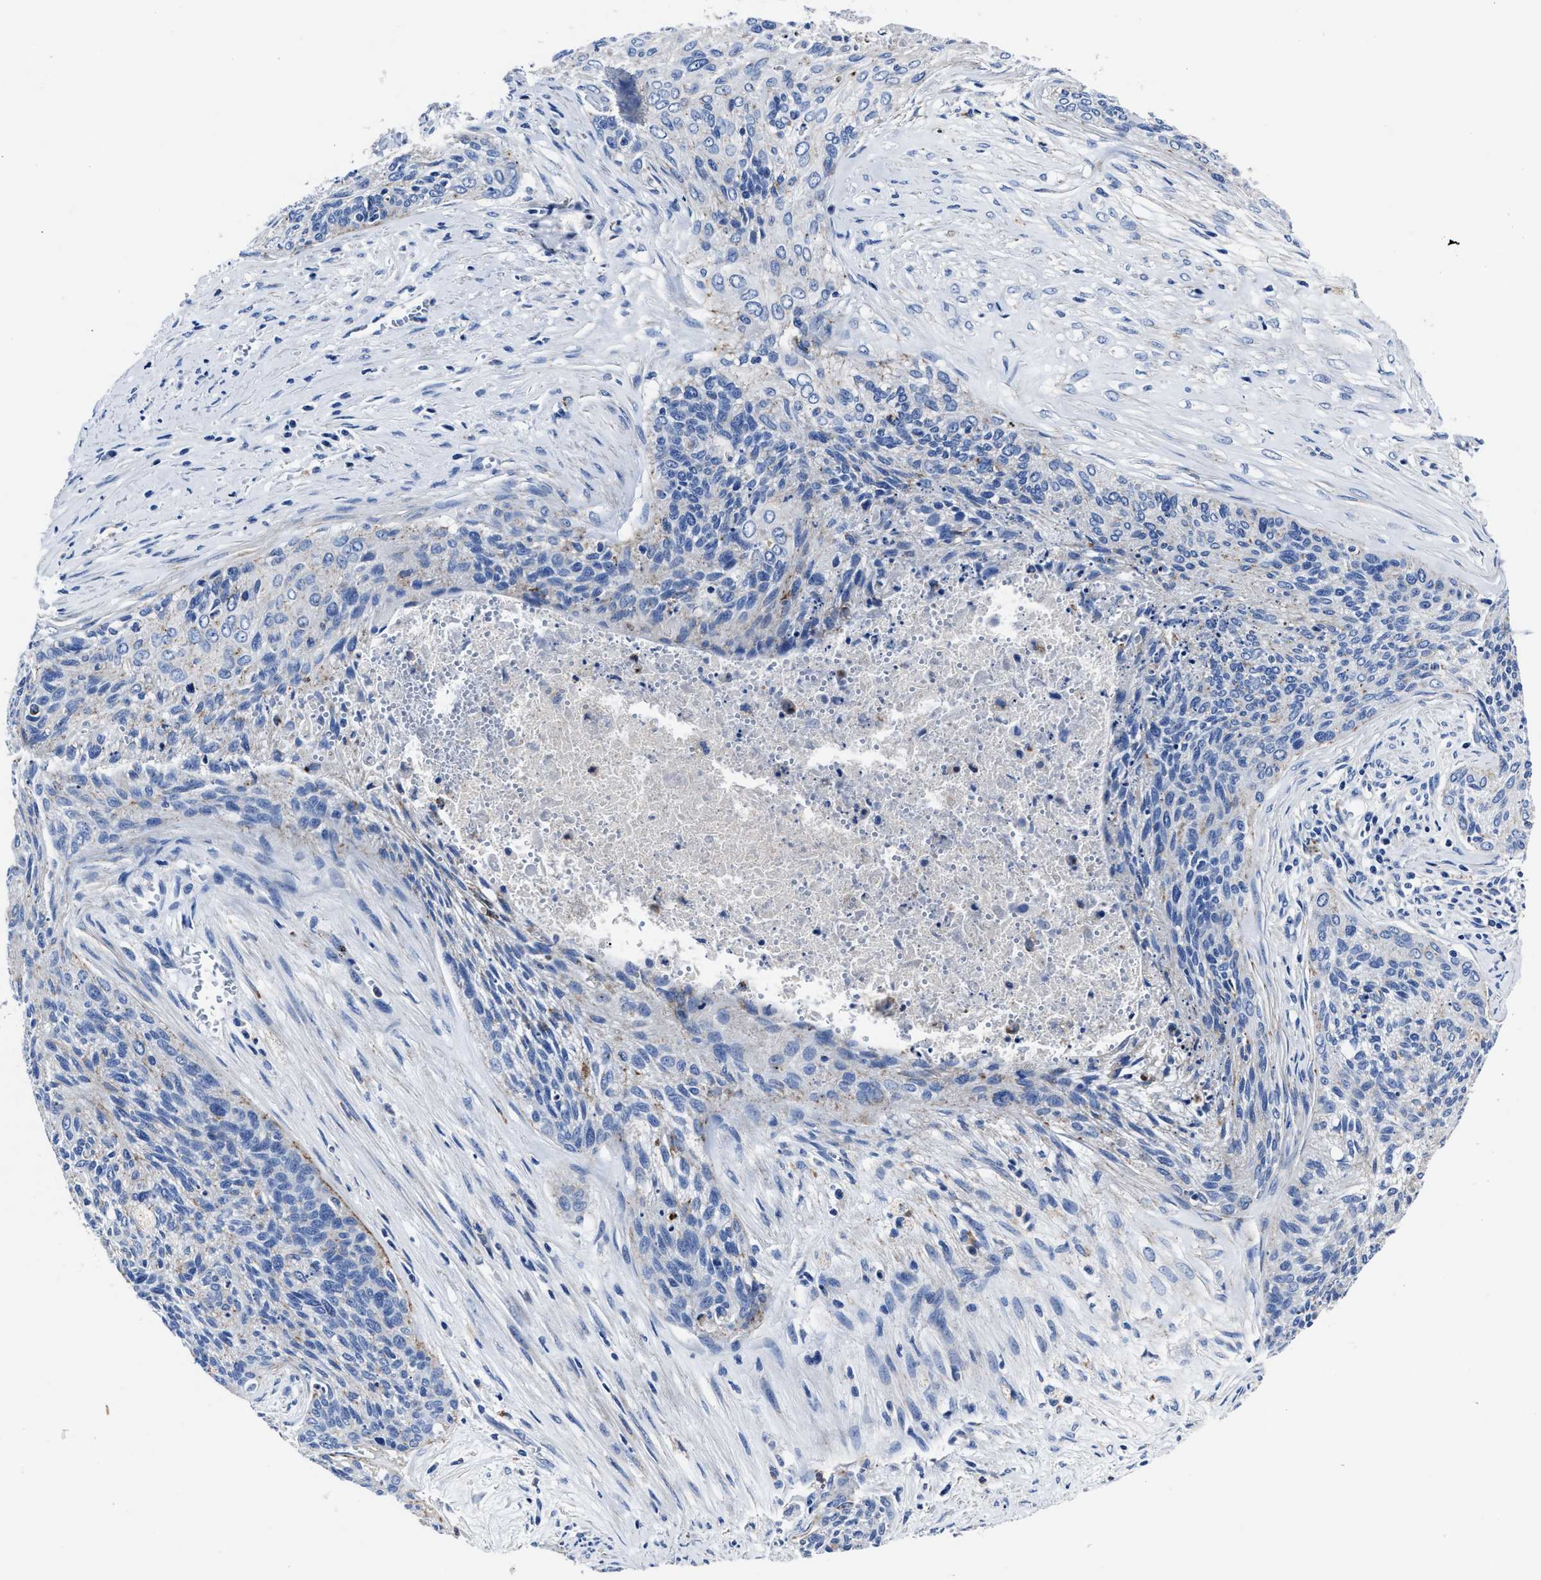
{"staining": {"intensity": "negative", "quantity": "none", "location": "none"}, "tissue": "cervical cancer", "cell_type": "Tumor cells", "image_type": "cancer", "snomed": [{"axis": "morphology", "description": "Squamous cell carcinoma, NOS"}, {"axis": "topography", "description": "Cervix"}], "caption": "Cervical squamous cell carcinoma stained for a protein using IHC reveals no staining tumor cells.", "gene": "LAMTOR4", "patient": {"sex": "female", "age": 55}}